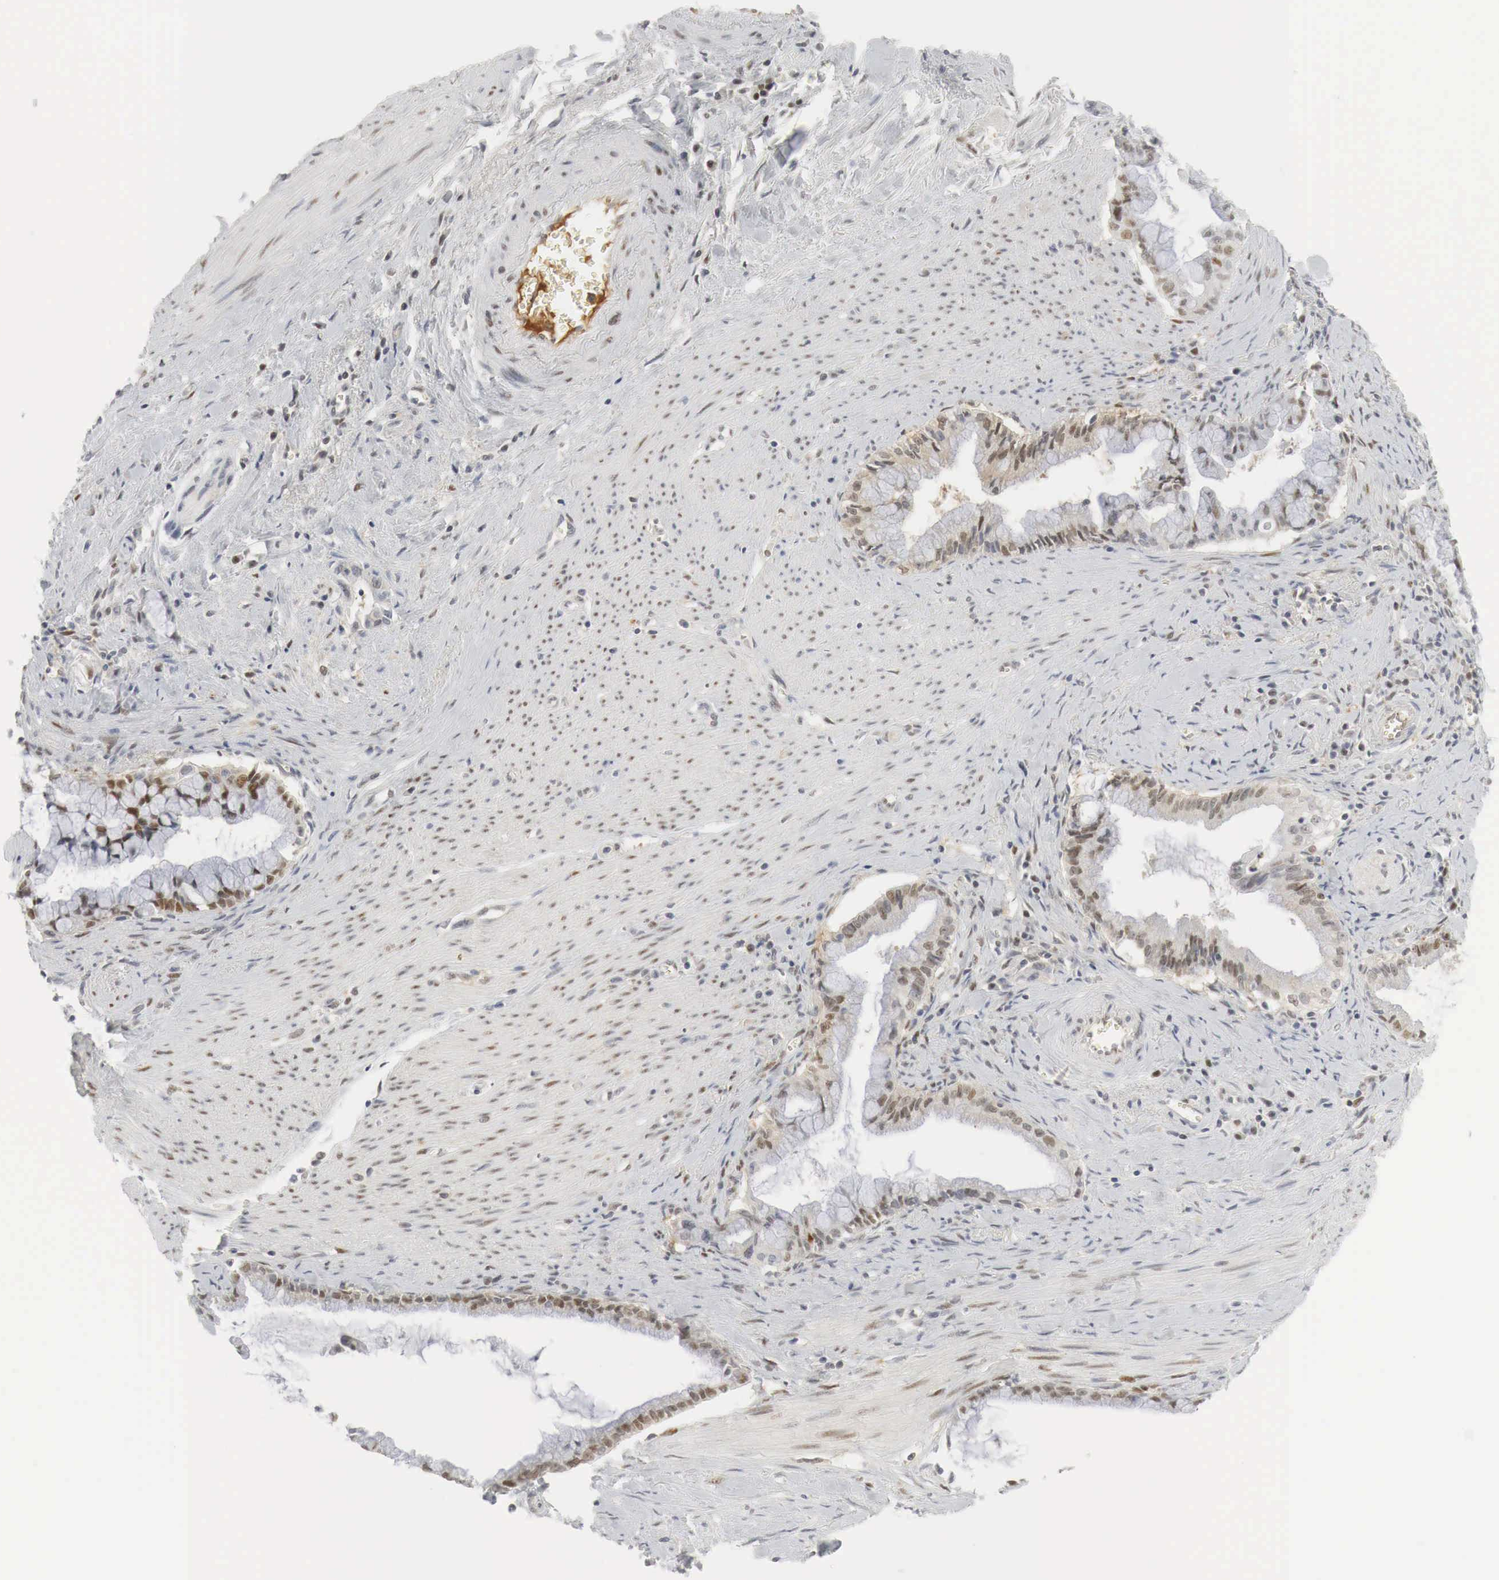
{"staining": {"intensity": "moderate", "quantity": "25%-75%", "location": "cytoplasmic/membranous,nuclear"}, "tissue": "pancreatic cancer", "cell_type": "Tumor cells", "image_type": "cancer", "snomed": [{"axis": "morphology", "description": "Adenocarcinoma, NOS"}, {"axis": "topography", "description": "Pancreas"}], "caption": "Adenocarcinoma (pancreatic) stained with a brown dye displays moderate cytoplasmic/membranous and nuclear positive expression in approximately 25%-75% of tumor cells.", "gene": "MYC", "patient": {"sex": "male", "age": 59}}